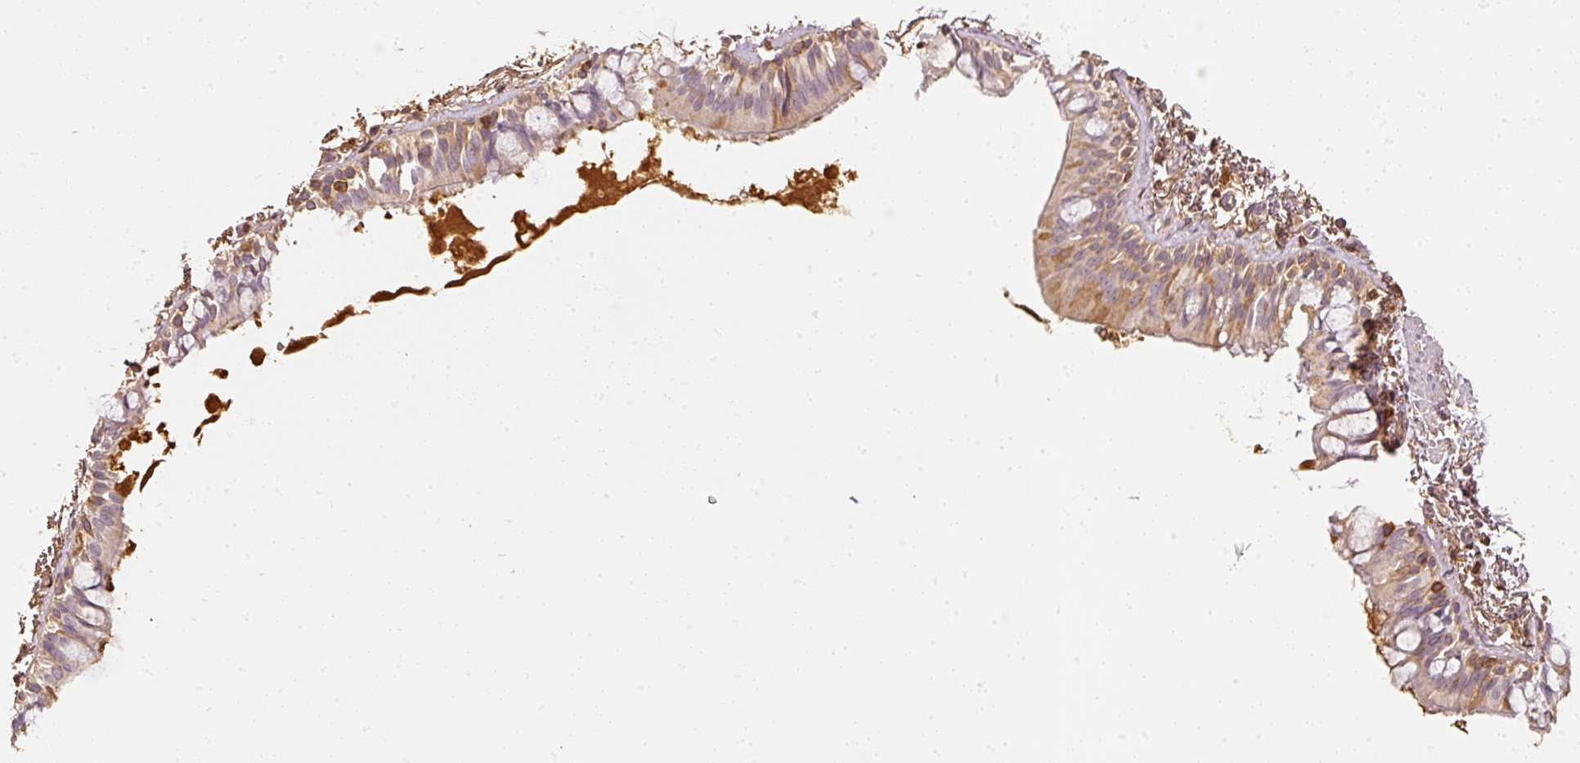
{"staining": {"intensity": "moderate", "quantity": "25%-75%", "location": "cytoplasmic/membranous"}, "tissue": "bronchus", "cell_type": "Respiratory epithelial cells", "image_type": "normal", "snomed": [{"axis": "morphology", "description": "Normal tissue, NOS"}, {"axis": "topography", "description": "Bronchus"}], "caption": "This is a histology image of immunohistochemistry (IHC) staining of benign bronchus, which shows moderate staining in the cytoplasmic/membranous of respiratory epithelial cells.", "gene": "EVL", "patient": {"sex": "male", "age": 70}}